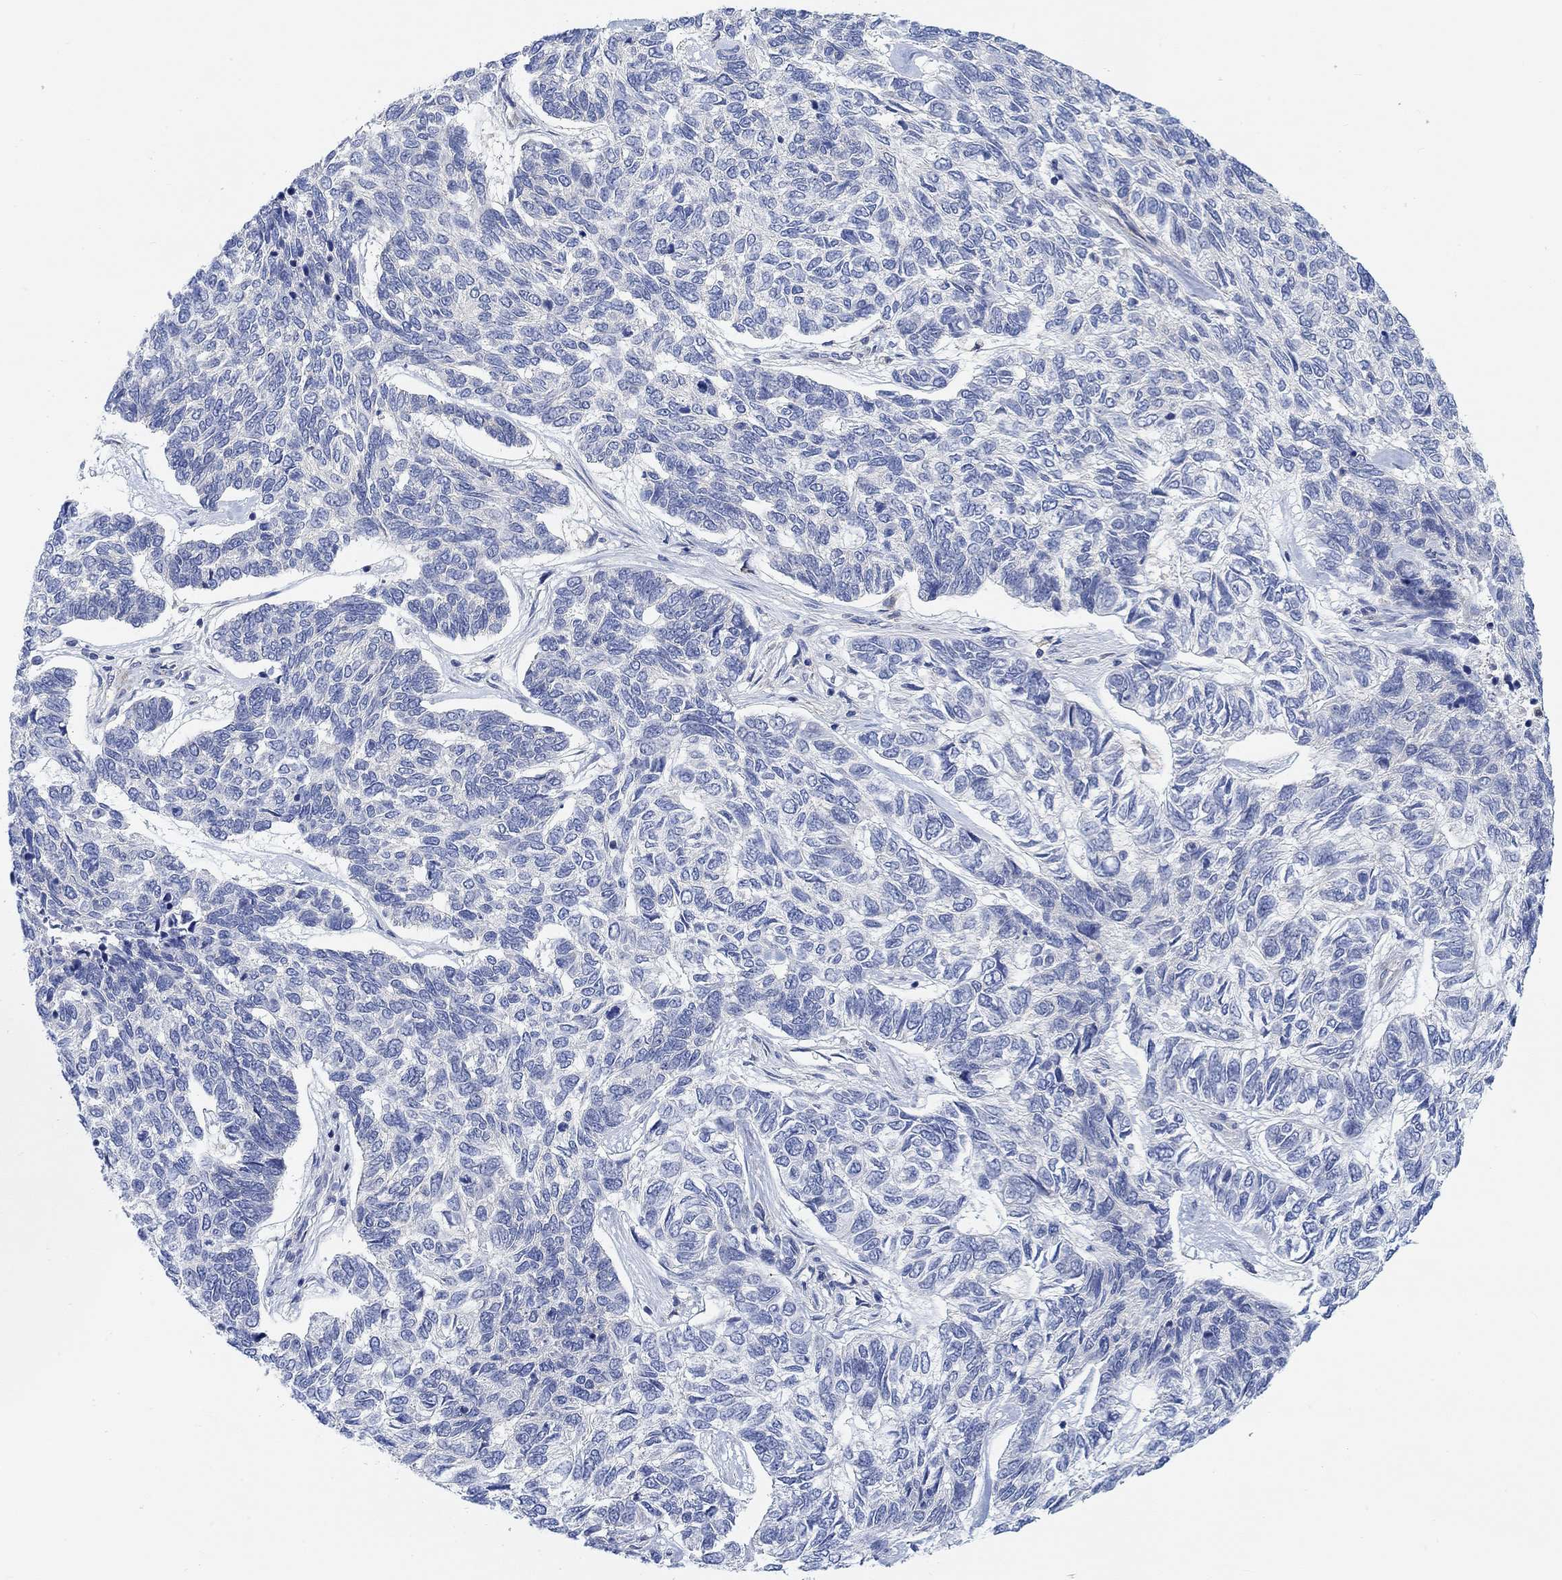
{"staining": {"intensity": "negative", "quantity": "none", "location": "none"}, "tissue": "skin cancer", "cell_type": "Tumor cells", "image_type": "cancer", "snomed": [{"axis": "morphology", "description": "Basal cell carcinoma"}, {"axis": "topography", "description": "Skin"}], "caption": "IHC of human skin cancer demonstrates no expression in tumor cells.", "gene": "PMFBP1", "patient": {"sex": "female", "age": 65}}